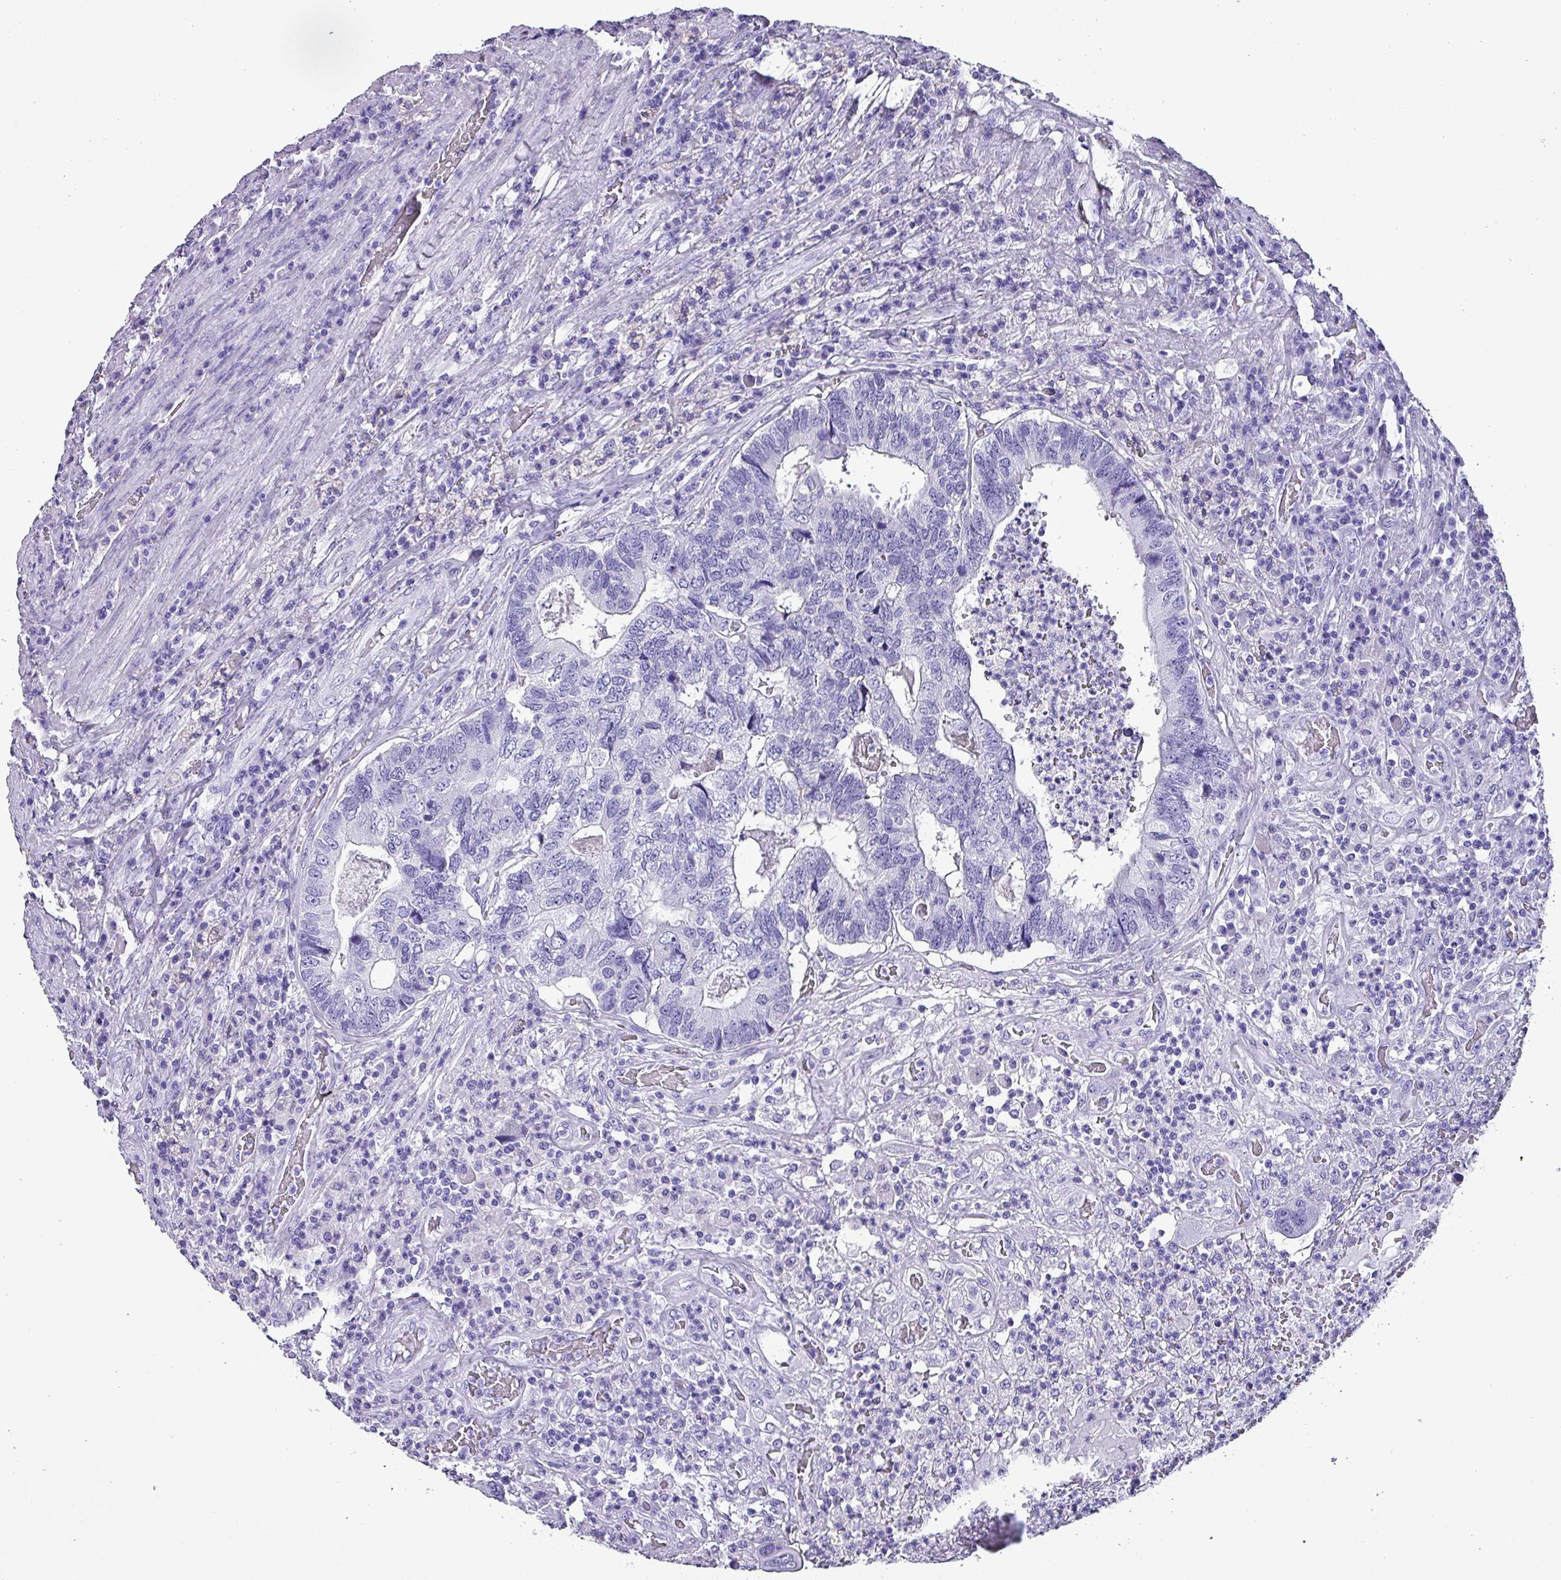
{"staining": {"intensity": "negative", "quantity": "none", "location": "none"}, "tissue": "colorectal cancer", "cell_type": "Tumor cells", "image_type": "cancer", "snomed": [{"axis": "morphology", "description": "Adenocarcinoma, NOS"}, {"axis": "topography", "description": "Colon"}], "caption": "Histopathology image shows no protein positivity in tumor cells of colorectal cancer tissue.", "gene": "KRT6C", "patient": {"sex": "female", "age": 67}}